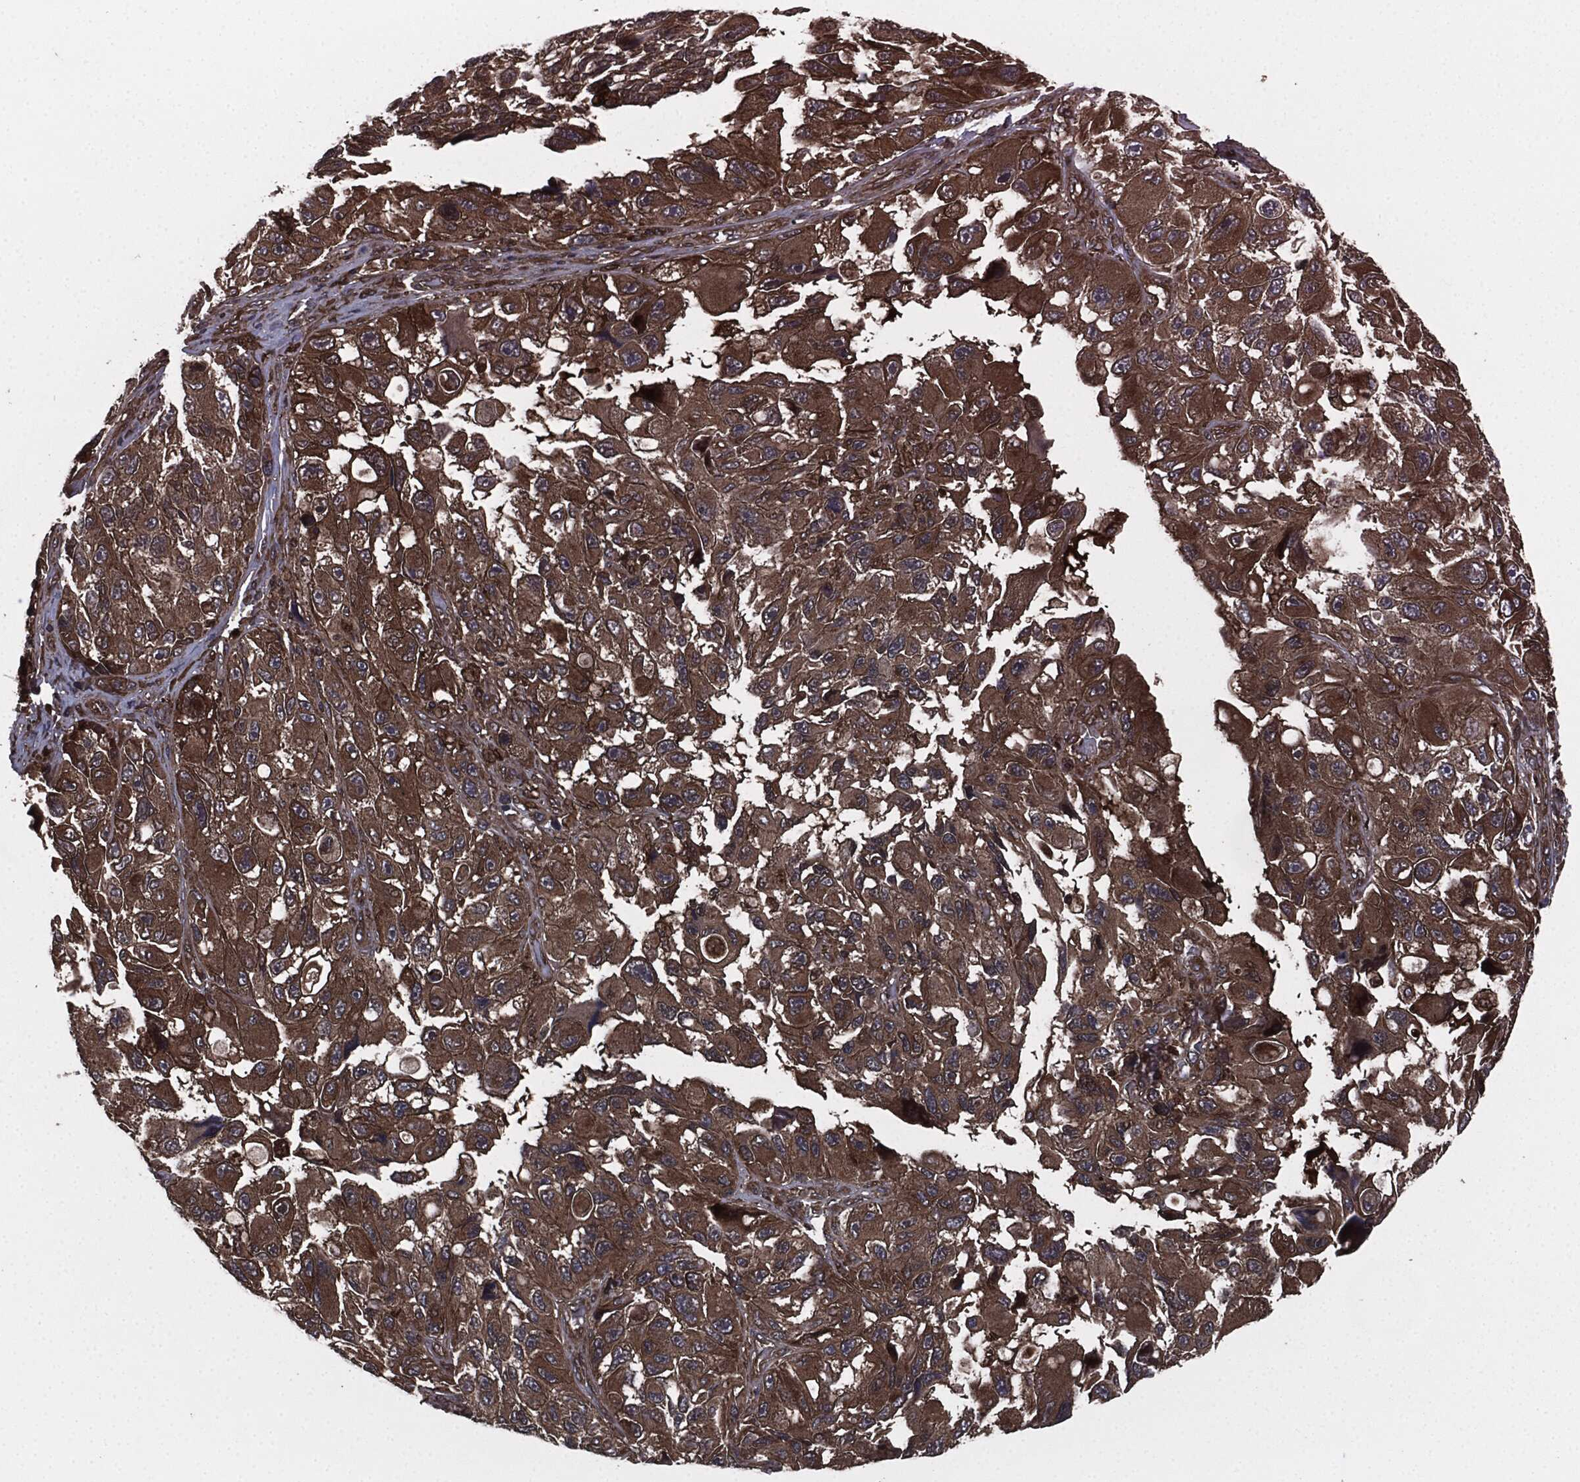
{"staining": {"intensity": "moderate", "quantity": ">75%", "location": "cytoplasmic/membranous"}, "tissue": "melanoma", "cell_type": "Tumor cells", "image_type": "cancer", "snomed": [{"axis": "morphology", "description": "Malignant melanoma, NOS"}, {"axis": "topography", "description": "Skin"}], "caption": "The immunohistochemical stain labels moderate cytoplasmic/membranous expression in tumor cells of malignant melanoma tissue. The protein is stained brown, and the nuclei are stained in blue (DAB IHC with brightfield microscopy, high magnification).", "gene": "RAP1GDS1", "patient": {"sex": "female", "age": 73}}